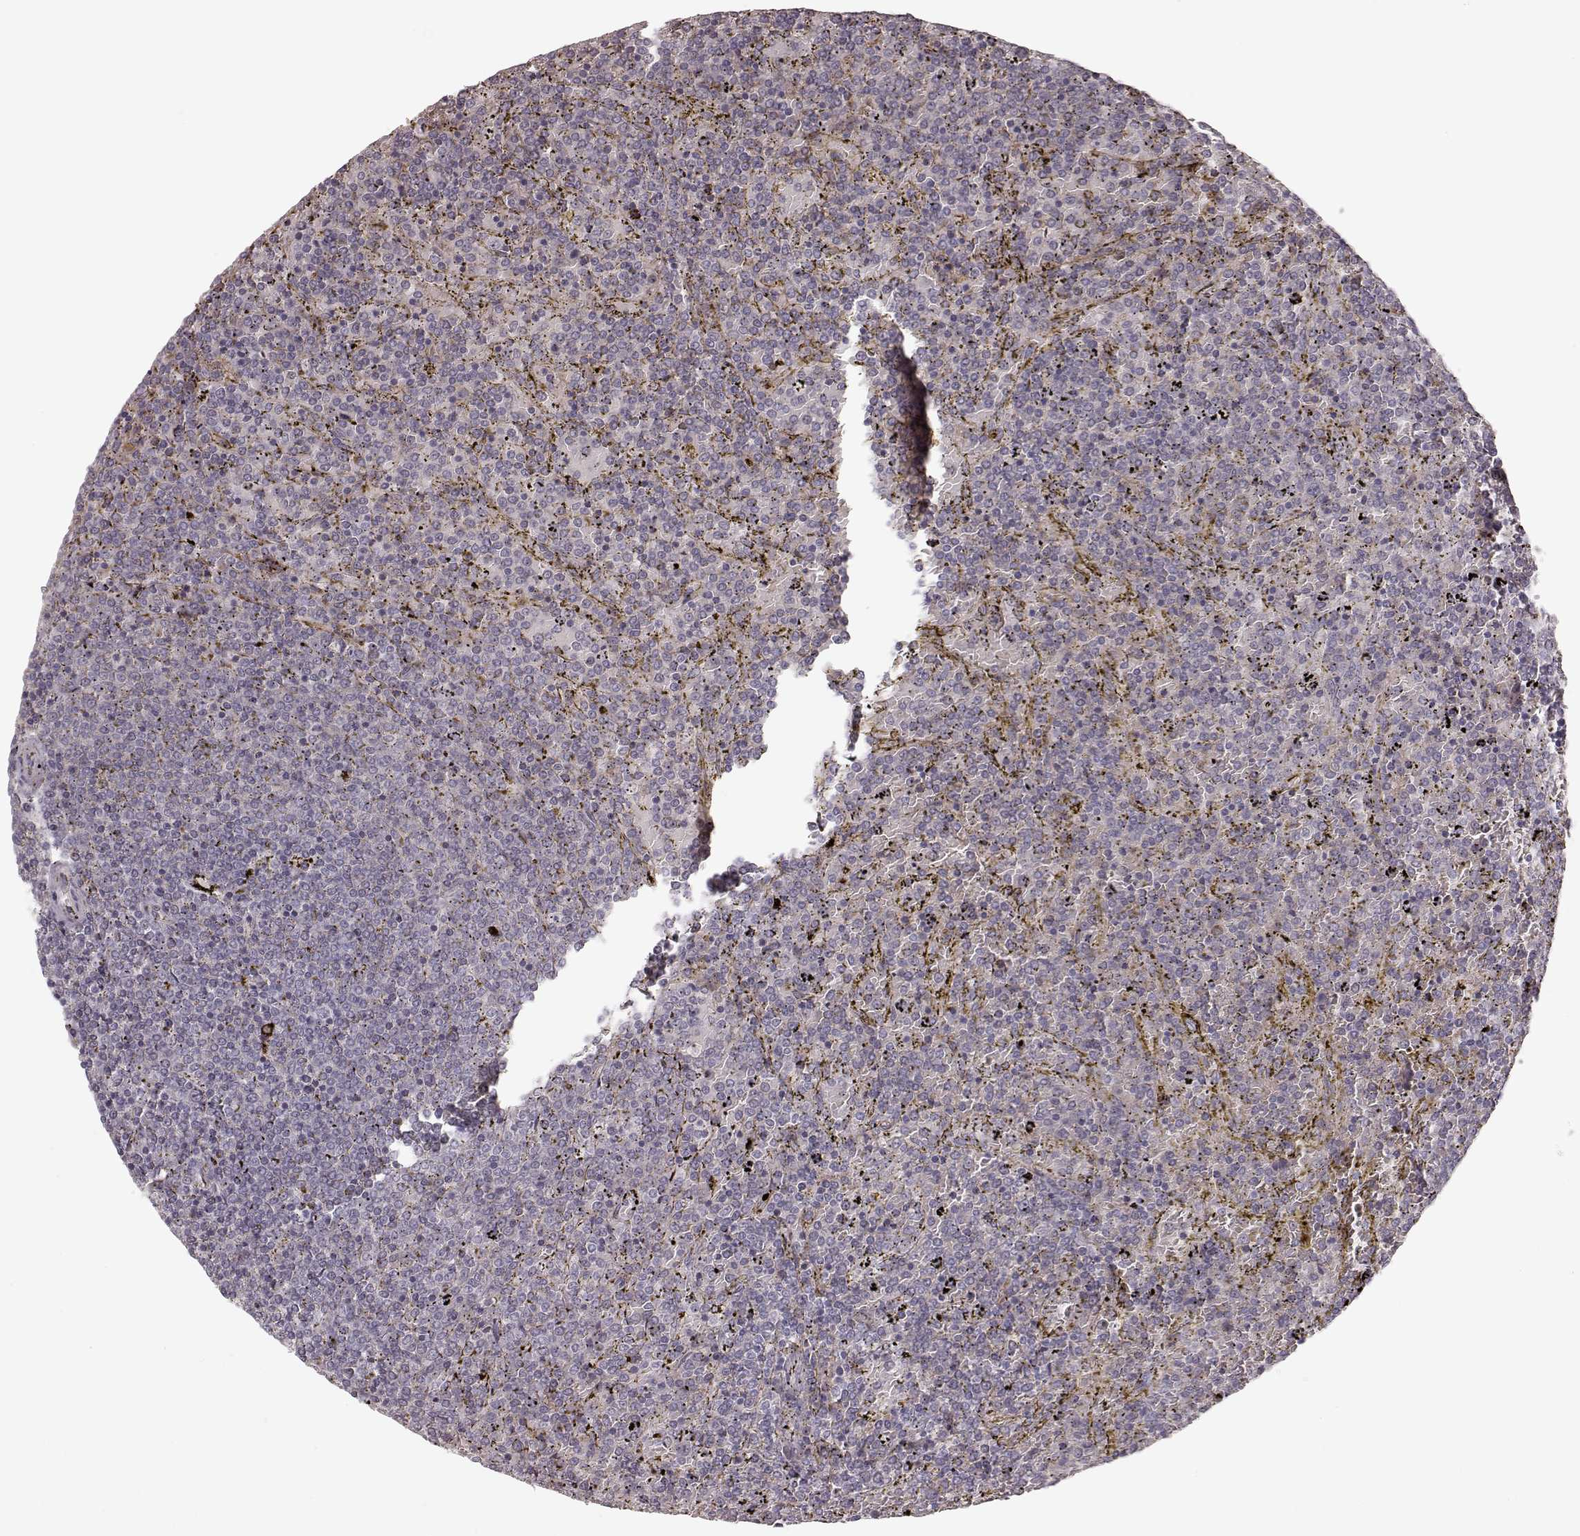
{"staining": {"intensity": "negative", "quantity": "none", "location": "none"}, "tissue": "lymphoma", "cell_type": "Tumor cells", "image_type": "cancer", "snomed": [{"axis": "morphology", "description": "Malignant lymphoma, non-Hodgkin's type, Low grade"}, {"axis": "topography", "description": "Spleen"}], "caption": "The histopathology image shows no staining of tumor cells in lymphoma.", "gene": "PRLHR", "patient": {"sex": "female", "age": 77}}